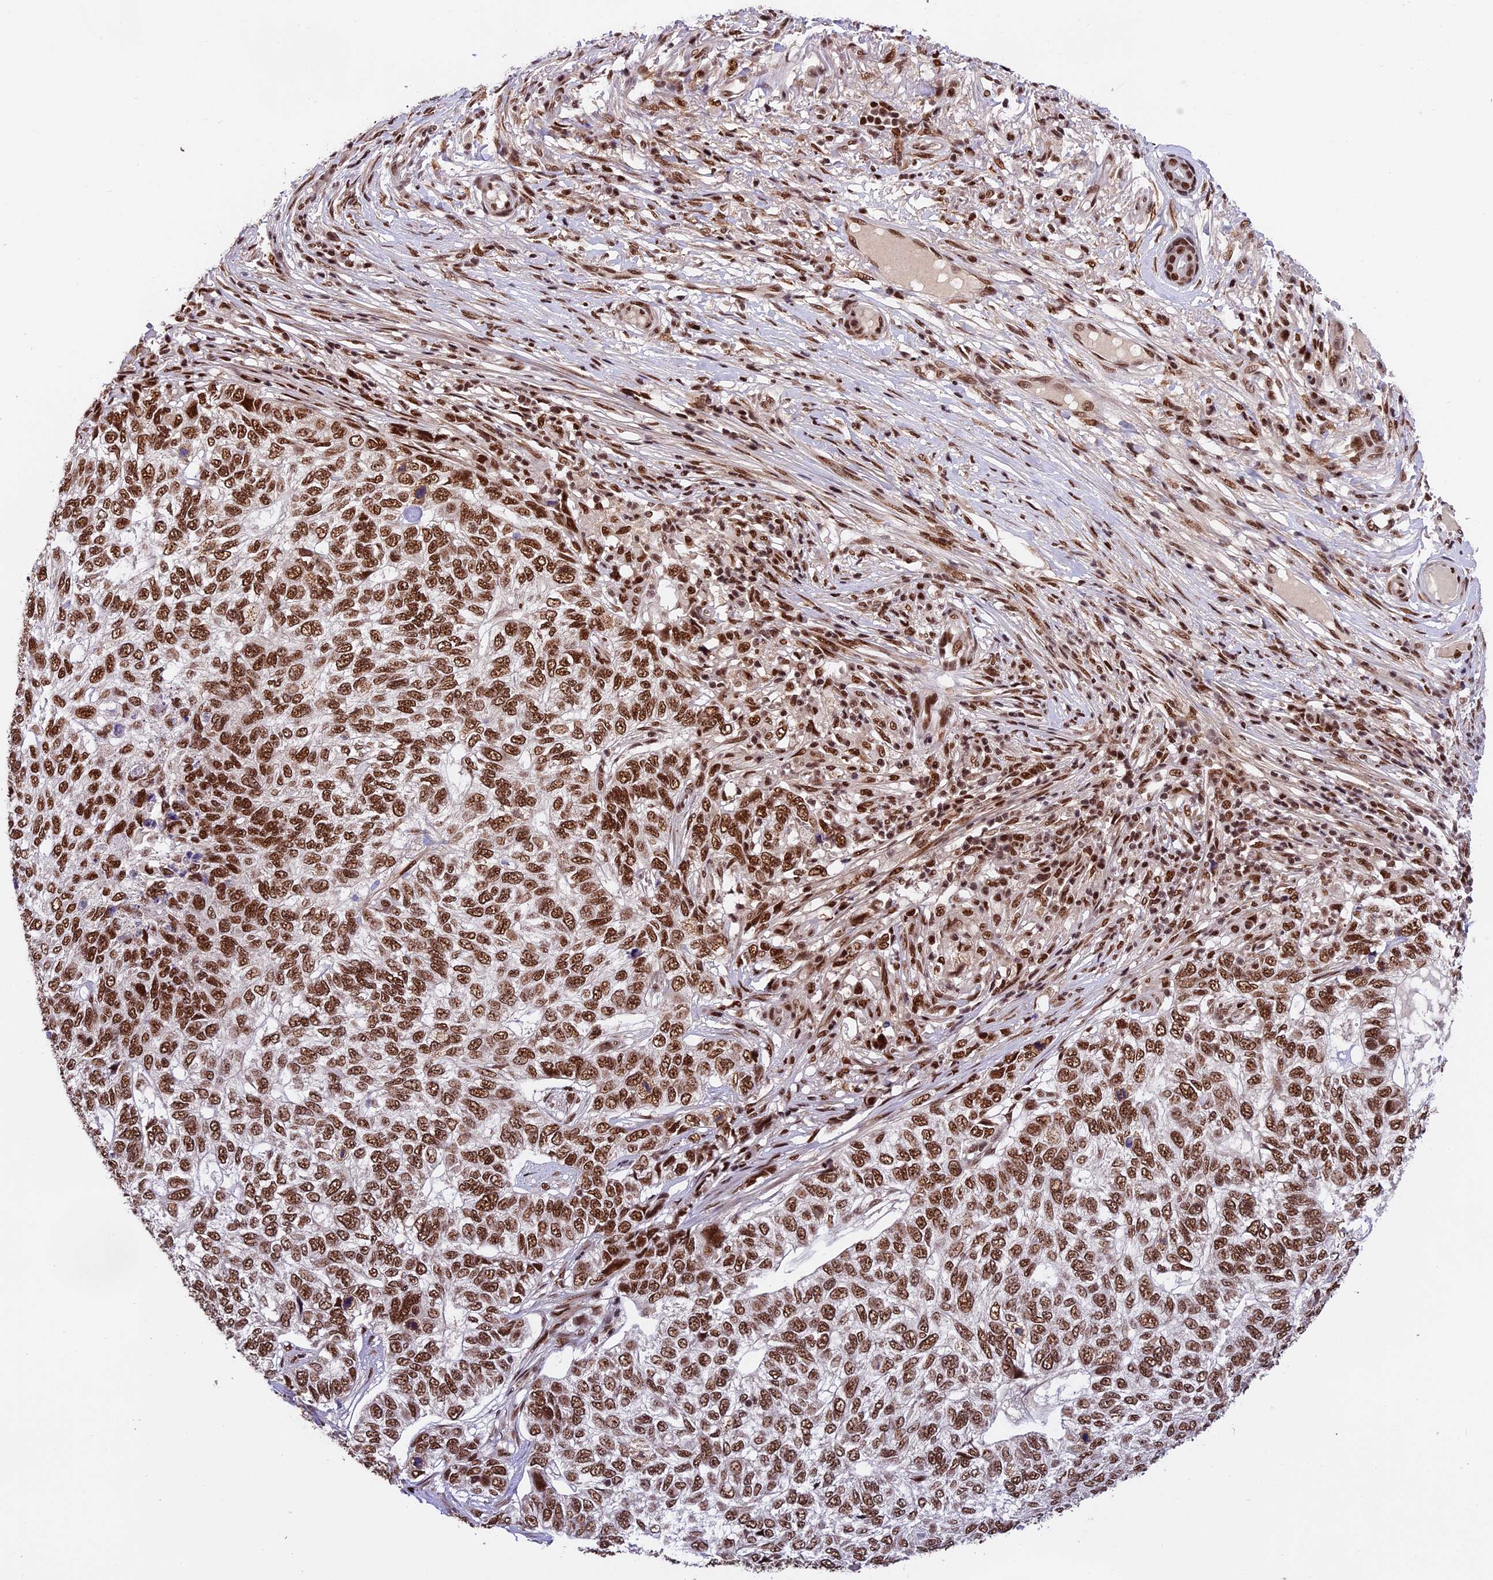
{"staining": {"intensity": "strong", "quantity": ">75%", "location": "nuclear"}, "tissue": "skin cancer", "cell_type": "Tumor cells", "image_type": "cancer", "snomed": [{"axis": "morphology", "description": "Basal cell carcinoma"}, {"axis": "topography", "description": "Skin"}], "caption": "Immunohistochemical staining of skin cancer reveals strong nuclear protein positivity in approximately >75% of tumor cells. The staining was performed using DAB, with brown indicating positive protein expression. Nuclei are stained blue with hematoxylin.", "gene": "RAMAC", "patient": {"sex": "female", "age": 65}}